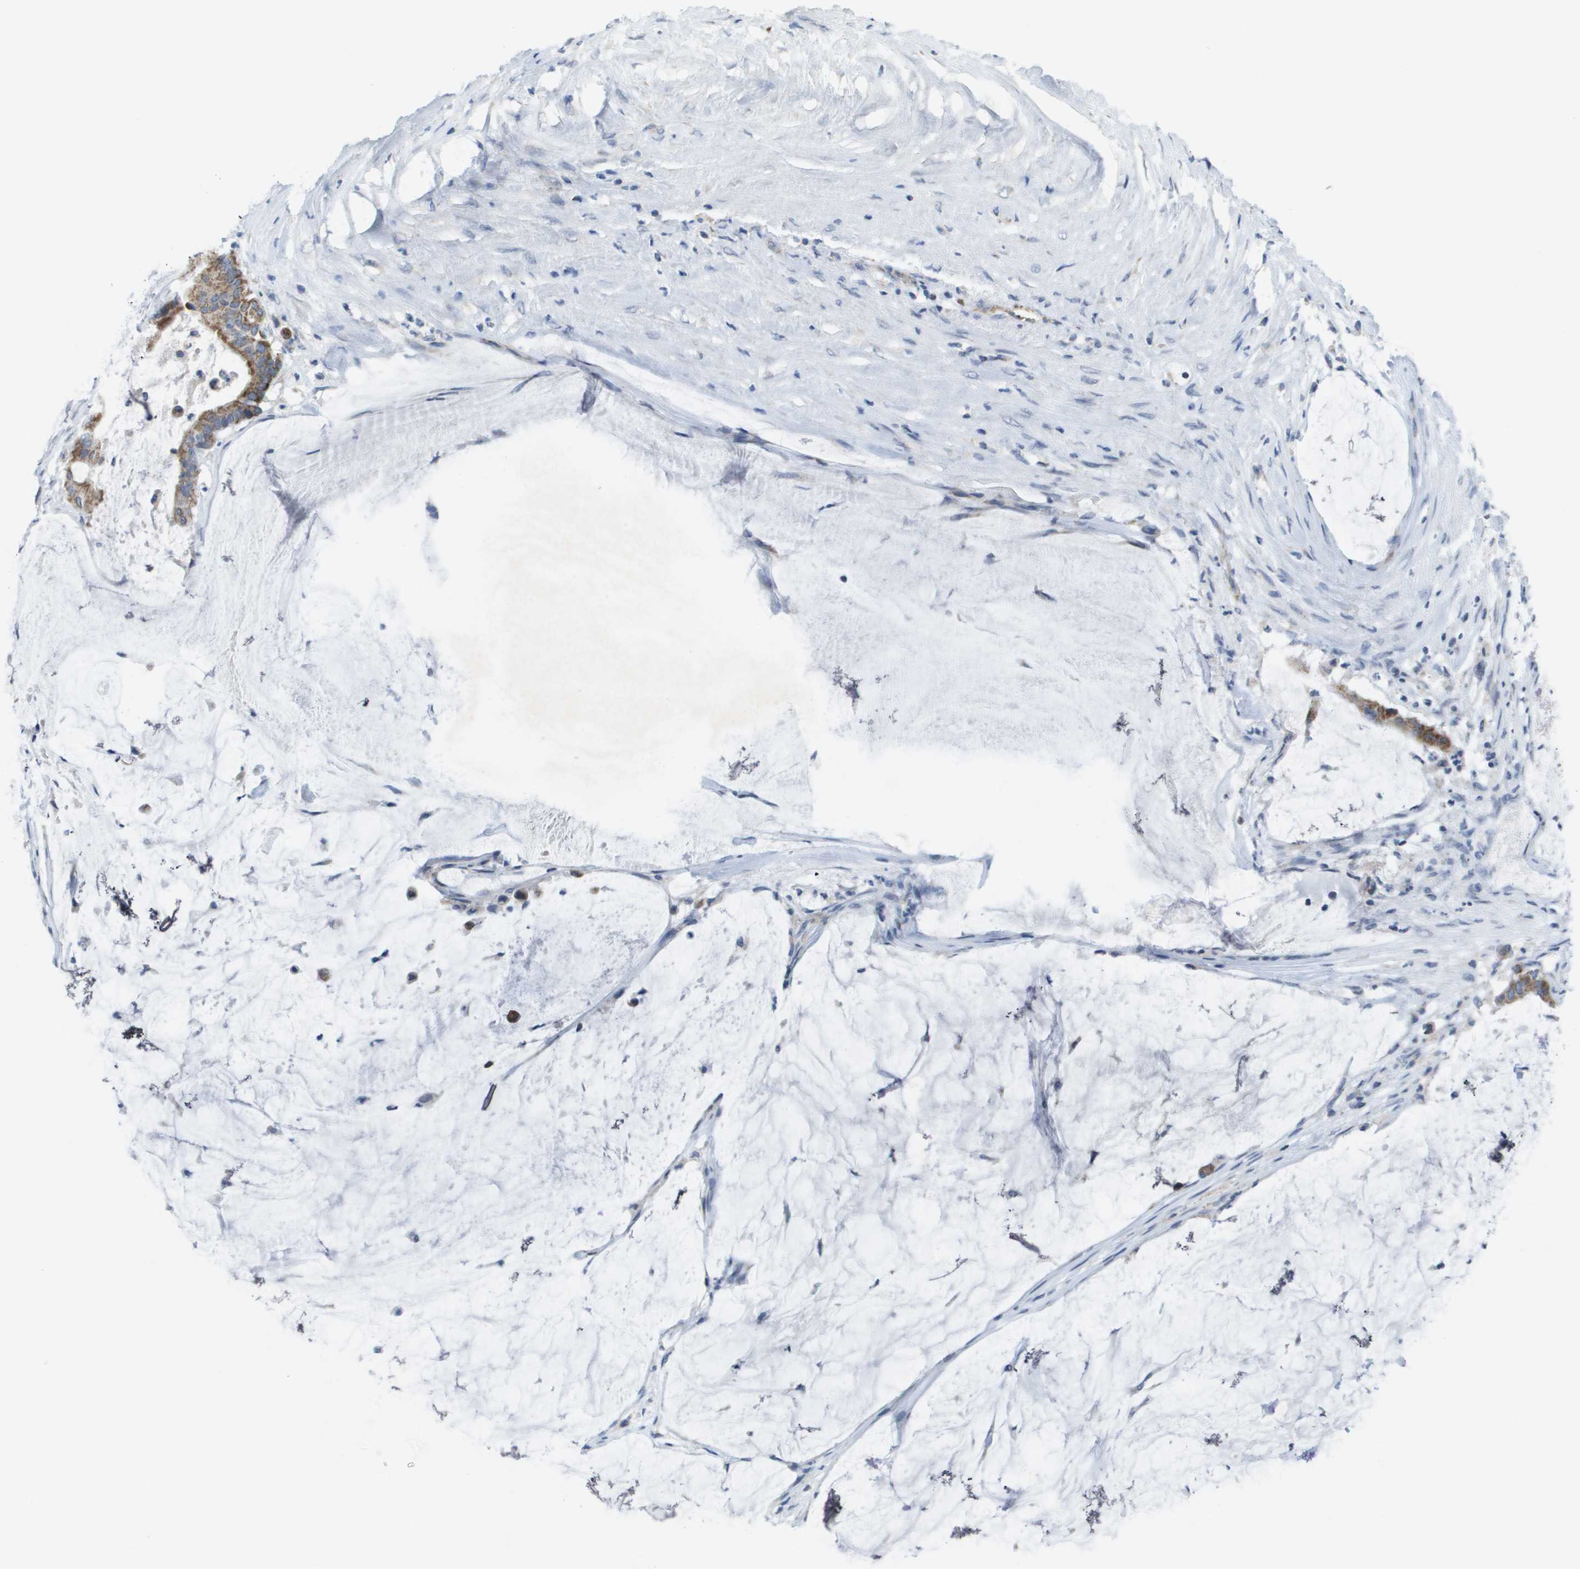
{"staining": {"intensity": "moderate", "quantity": ">75%", "location": "cytoplasmic/membranous"}, "tissue": "pancreatic cancer", "cell_type": "Tumor cells", "image_type": "cancer", "snomed": [{"axis": "morphology", "description": "Adenocarcinoma, NOS"}, {"axis": "topography", "description": "Pancreas"}], "caption": "Protein positivity by immunohistochemistry shows moderate cytoplasmic/membranous positivity in approximately >75% of tumor cells in pancreatic cancer.", "gene": "TMEM223", "patient": {"sex": "male", "age": 41}}